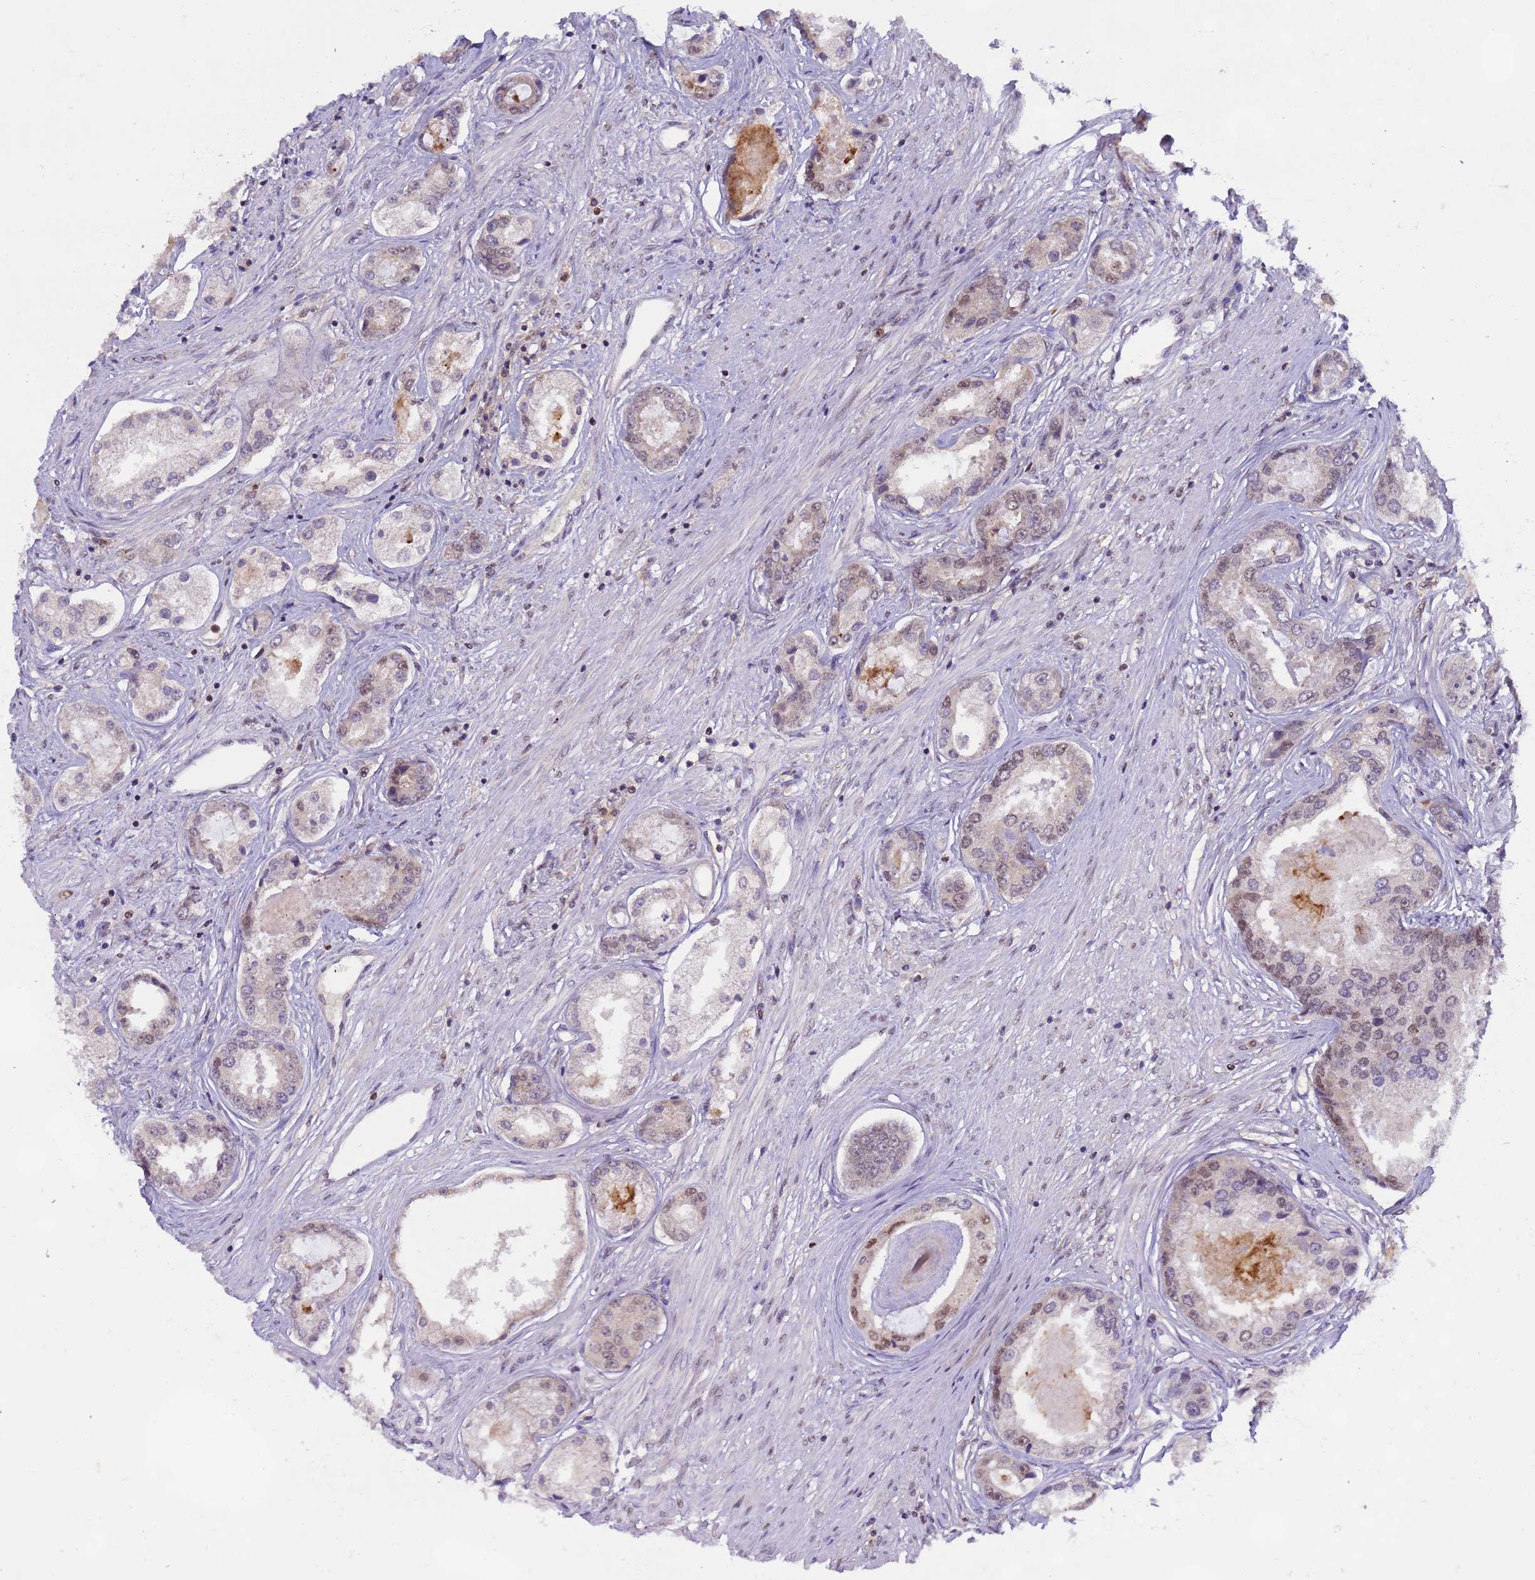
{"staining": {"intensity": "moderate", "quantity": "<25%", "location": "nuclear"}, "tissue": "prostate cancer", "cell_type": "Tumor cells", "image_type": "cancer", "snomed": [{"axis": "morphology", "description": "Adenocarcinoma, Low grade"}, {"axis": "topography", "description": "Prostate"}], "caption": "A brown stain highlights moderate nuclear staining of a protein in adenocarcinoma (low-grade) (prostate) tumor cells. (DAB (3,3'-diaminobenzidine) IHC, brown staining for protein, blue staining for nuclei).", "gene": "CD53", "patient": {"sex": "male", "age": 68}}